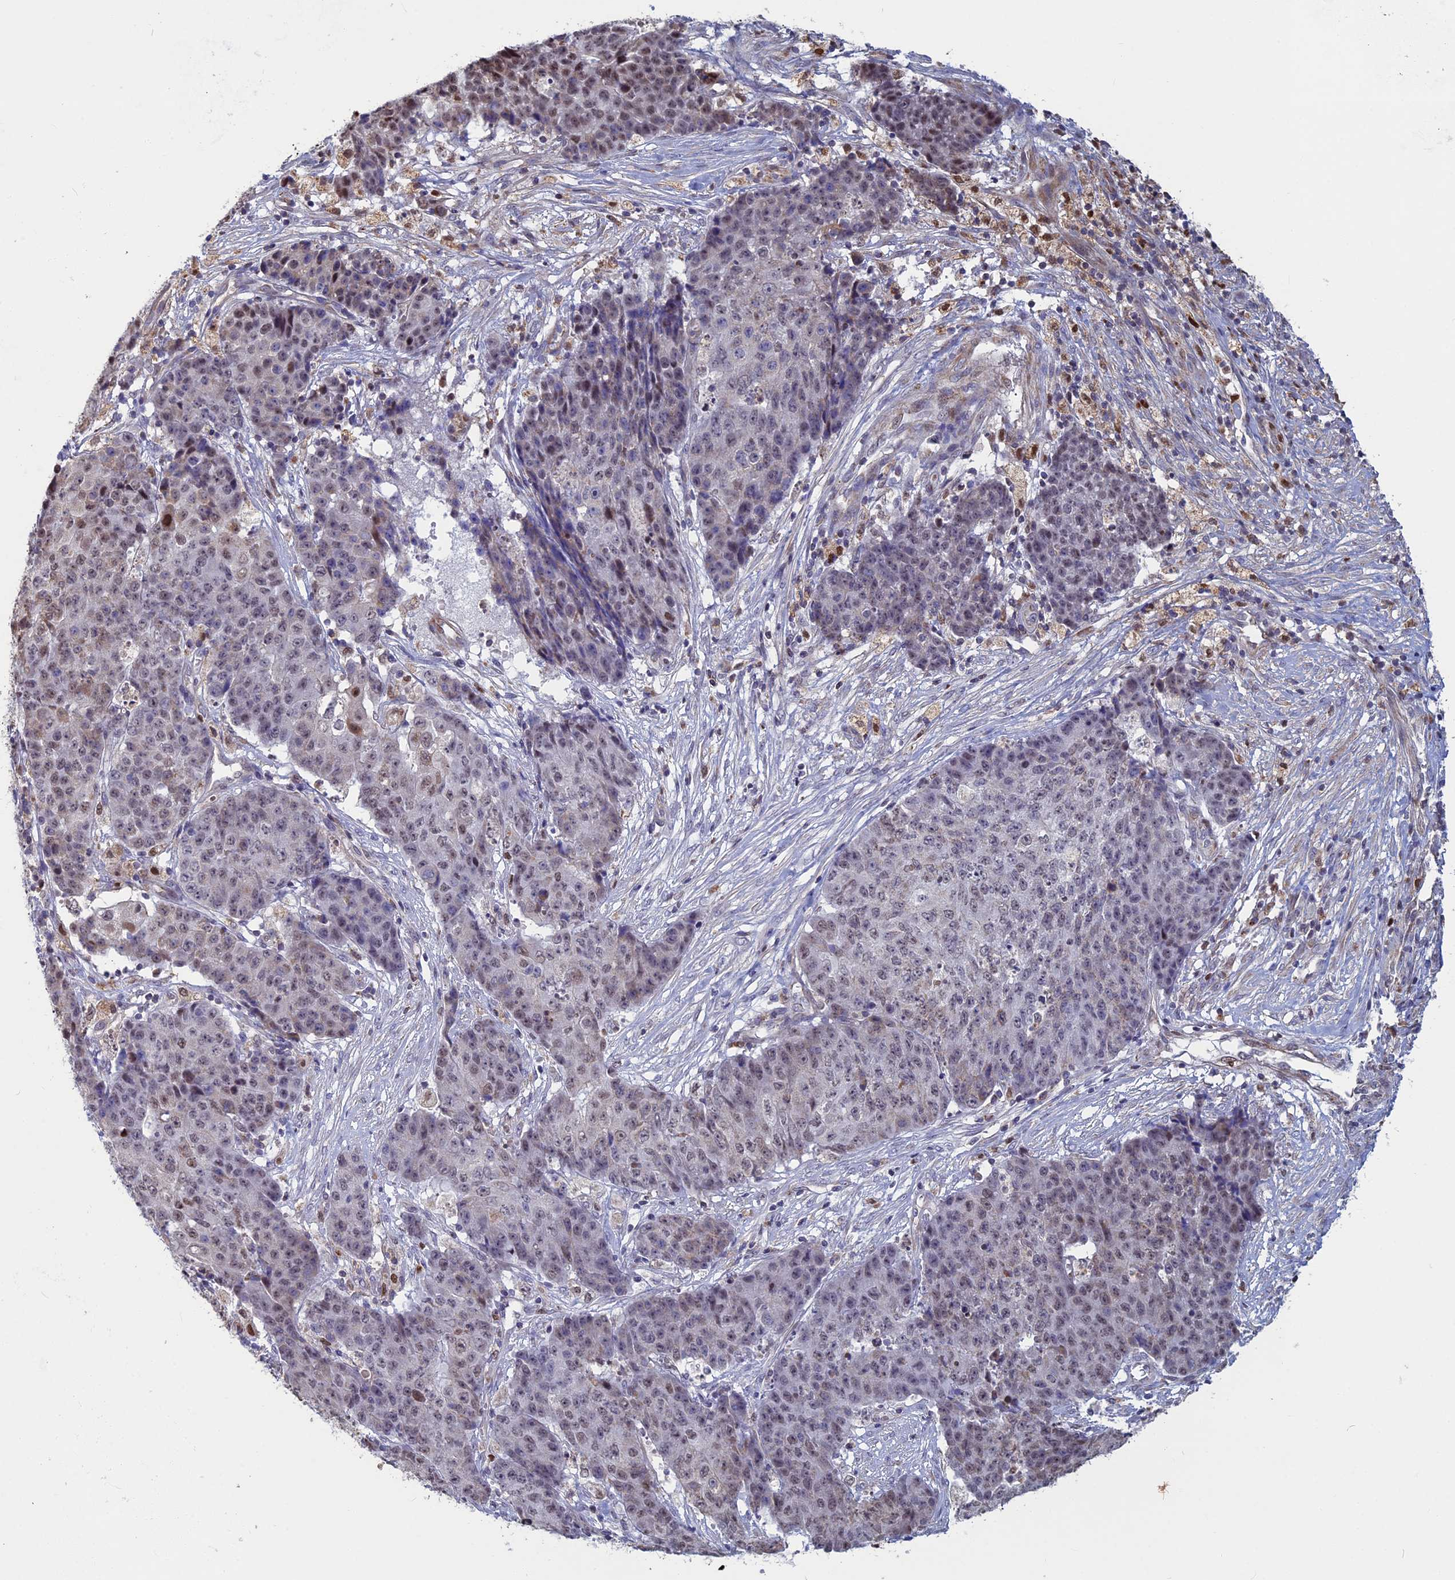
{"staining": {"intensity": "weak", "quantity": "25%-75%", "location": "nuclear"}, "tissue": "ovarian cancer", "cell_type": "Tumor cells", "image_type": "cancer", "snomed": [{"axis": "morphology", "description": "Carcinoma, endometroid"}, {"axis": "topography", "description": "Ovary"}], "caption": "Ovarian cancer stained with DAB immunohistochemistry (IHC) exhibits low levels of weak nuclear positivity in approximately 25%-75% of tumor cells. (DAB IHC, brown staining for protein, blue staining for nuclei).", "gene": "ACSS1", "patient": {"sex": "female", "age": 42}}